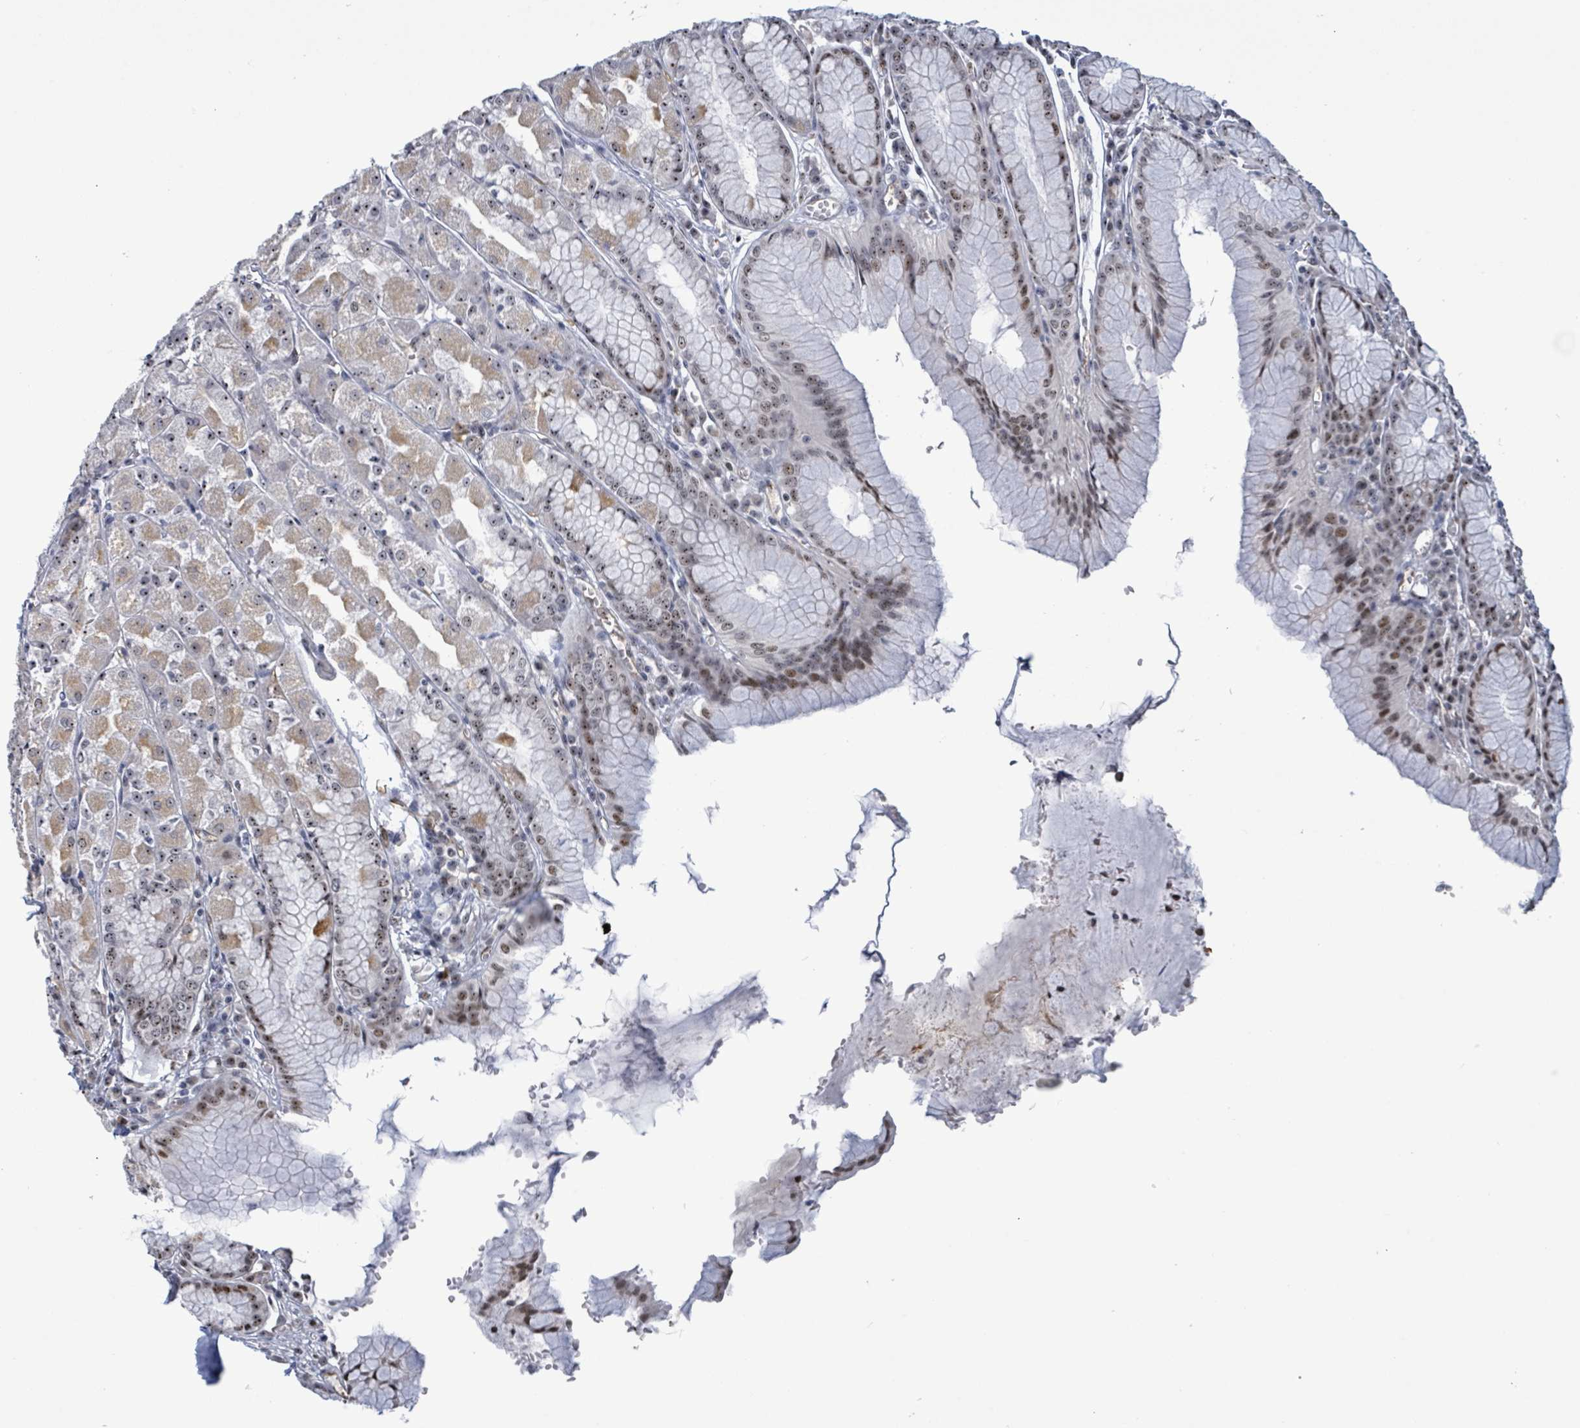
{"staining": {"intensity": "strong", "quantity": ">75%", "location": "cytoplasmic/membranous,nuclear"}, "tissue": "stomach", "cell_type": "Glandular cells", "image_type": "normal", "snomed": [{"axis": "morphology", "description": "Normal tissue, NOS"}, {"axis": "topography", "description": "Stomach"}], "caption": "High-magnification brightfield microscopy of unremarkable stomach stained with DAB (3,3'-diaminobenzidine) (brown) and counterstained with hematoxylin (blue). glandular cells exhibit strong cytoplasmic/membranous,nuclear positivity is appreciated in approximately>75% of cells.", "gene": "RRN3", "patient": {"sex": "male", "age": 55}}